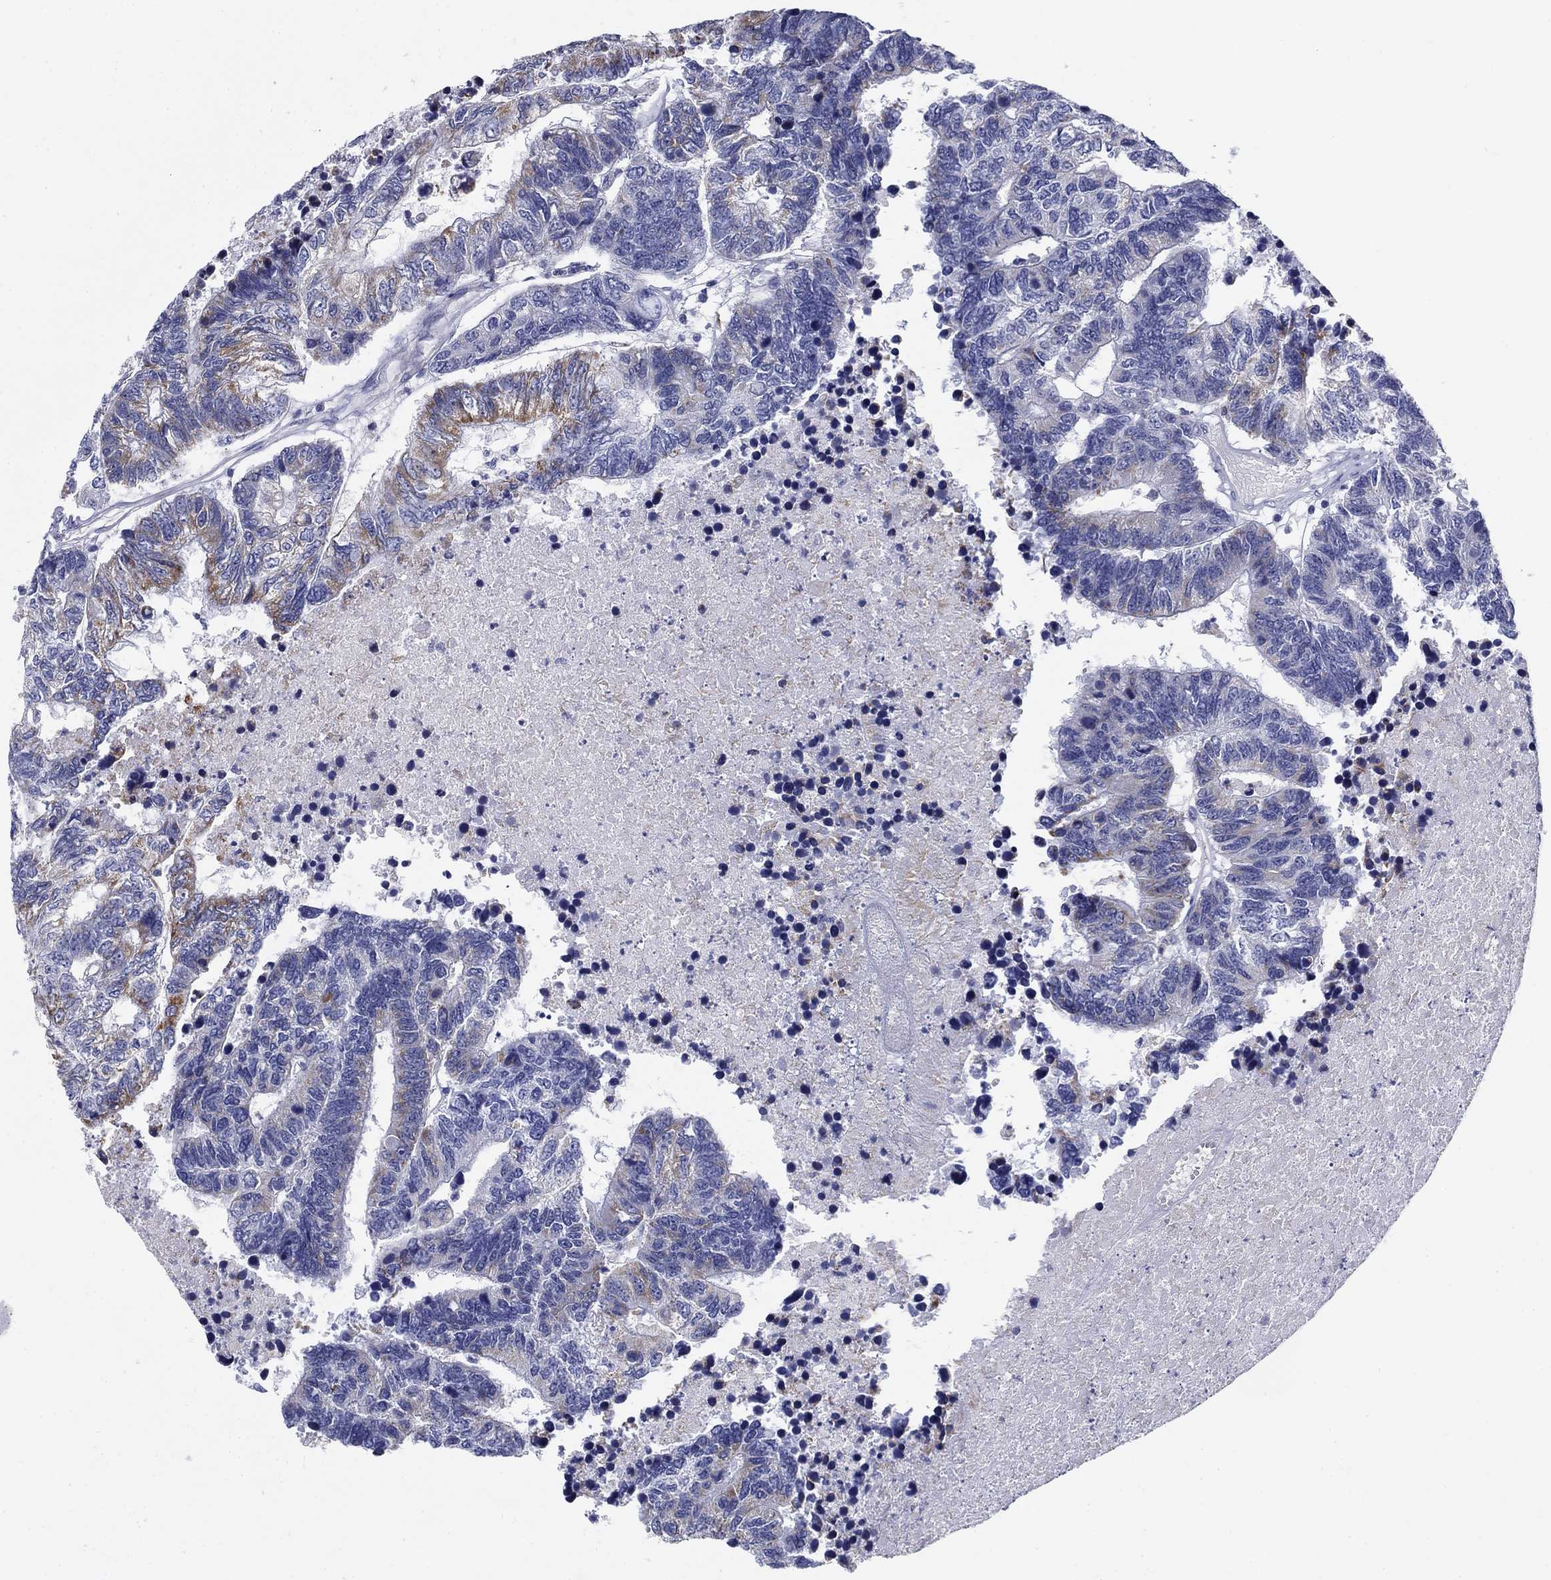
{"staining": {"intensity": "moderate", "quantity": "<25%", "location": "cytoplasmic/membranous"}, "tissue": "colorectal cancer", "cell_type": "Tumor cells", "image_type": "cancer", "snomed": [{"axis": "morphology", "description": "Adenocarcinoma, NOS"}, {"axis": "topography", "description": "Colon"}], "caption": "Moderate cytoplasmic/membranous protein expression is present in about <25% of tumor cells in colorectal cancer.", "gene": "UPB1", "patient": {"sex": "female", "age": 48}}